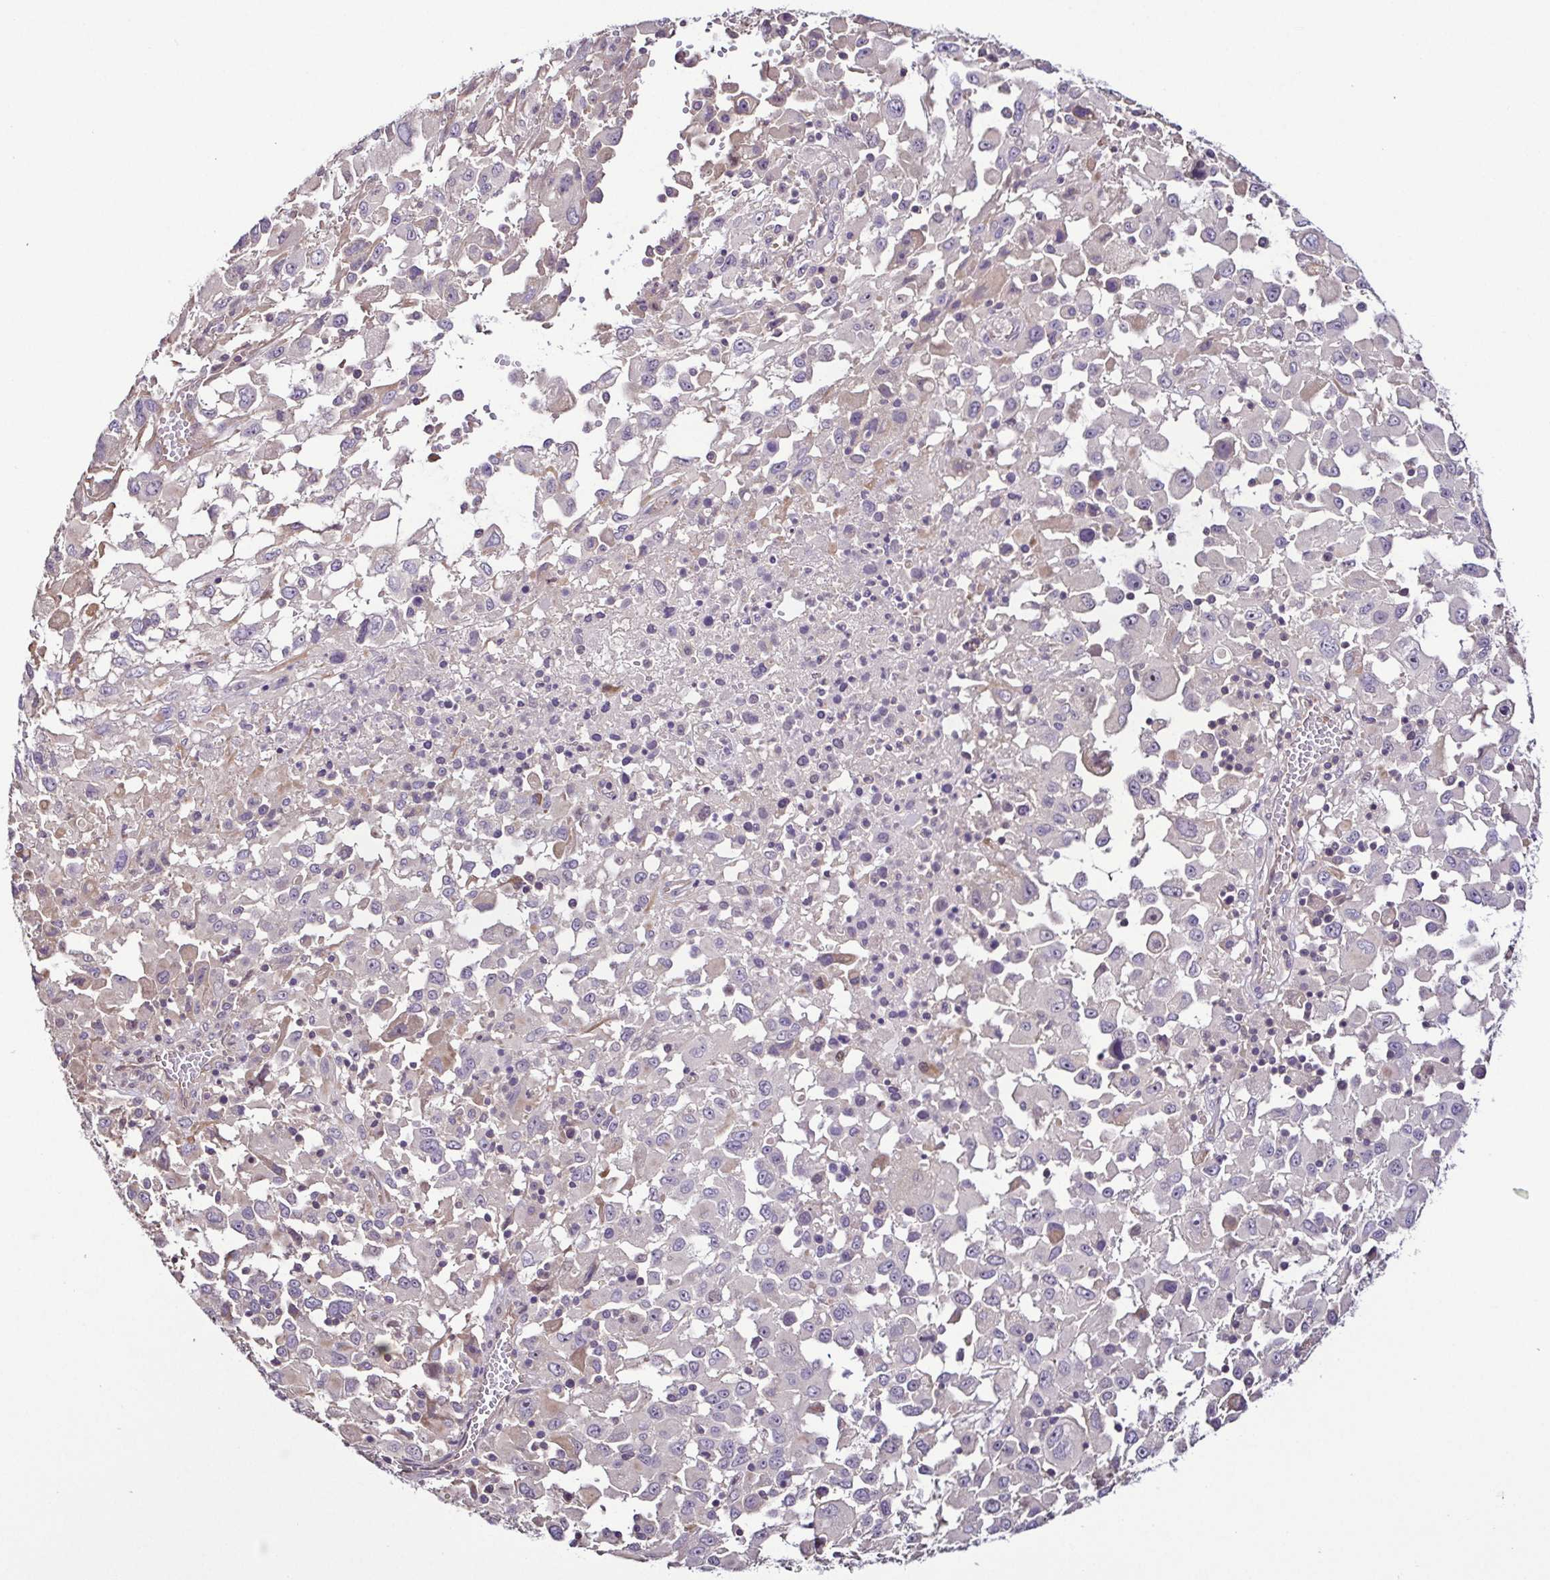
{"staining": {"intensity": "negative", "quantity": "none", "location": "none"}, "tissue": "melanoma", "cell_type": "Tumor cells", "image_type": "cancer", "snomed": [{"axis": "morphology", "description": "Malignant melanoma, Metastatic site"}, {"axis": "topography", "description": "Soft tissue"}], "caption": "DAB (3,3'-diaminobenzidine) immunohistochemical staining of human melanoma shows no significant expression in tumor cells.", "gene": "LMOD2", "patient": {"sex": "male", "age": 50}}